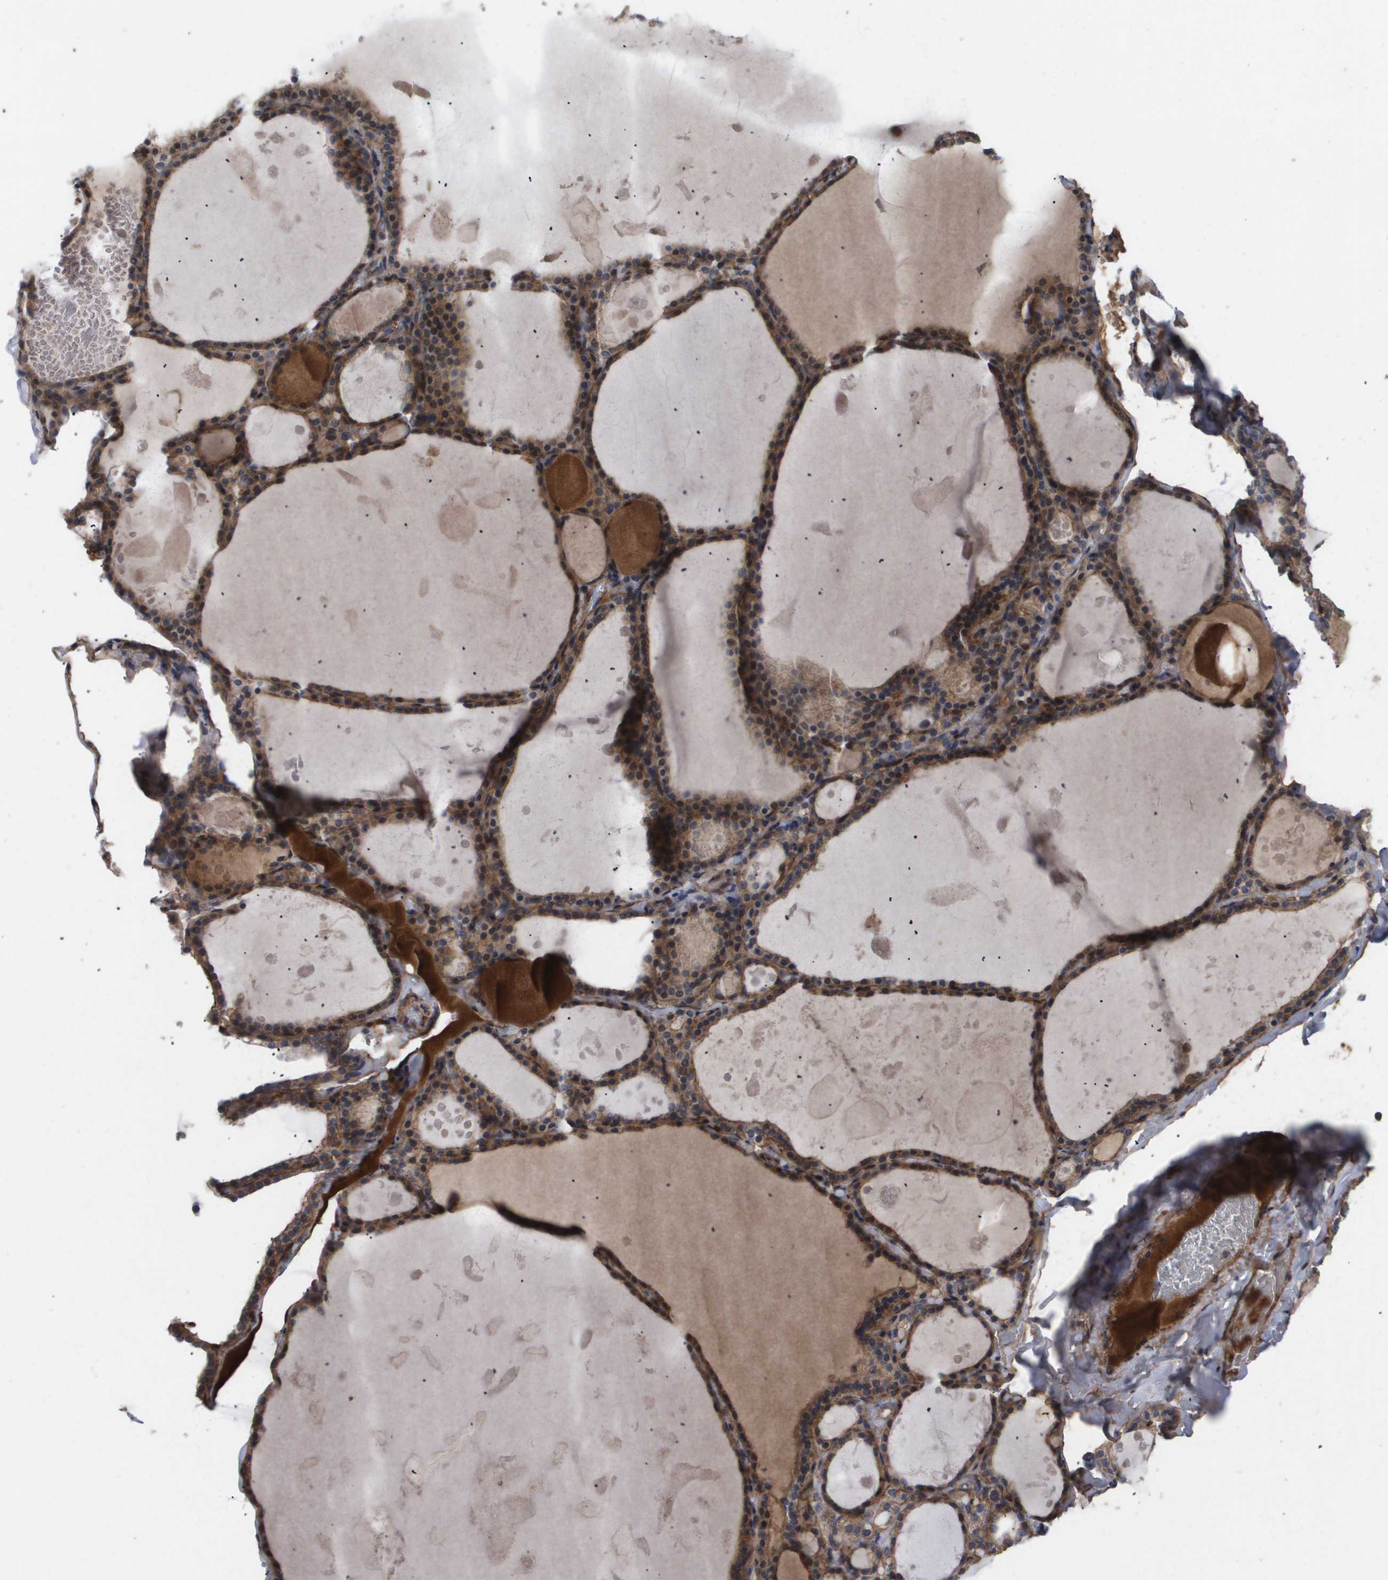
{"staining": {"intensity": "moderate", "quantity": ">75%", "location": "cytoplasmic/membranous,nuclear"}, "tissue": "thyroid gland", "cell_type": "Glandular cells", "image_type": "normal", "snomed": [{"axis": "morphology", "description": "Normal tissue, NOS"}, {"axis": "topography", "description": "Thyroid gland"}], "caption": "Brown immunohistochemical staining in benign thyroid gland demonstrates moderate cytoplasmic/membranous,nuclear expression in approximately >75% of glandular cells.", "gene": "TNS1", "patient": {"sex": "male", "age": 56}}